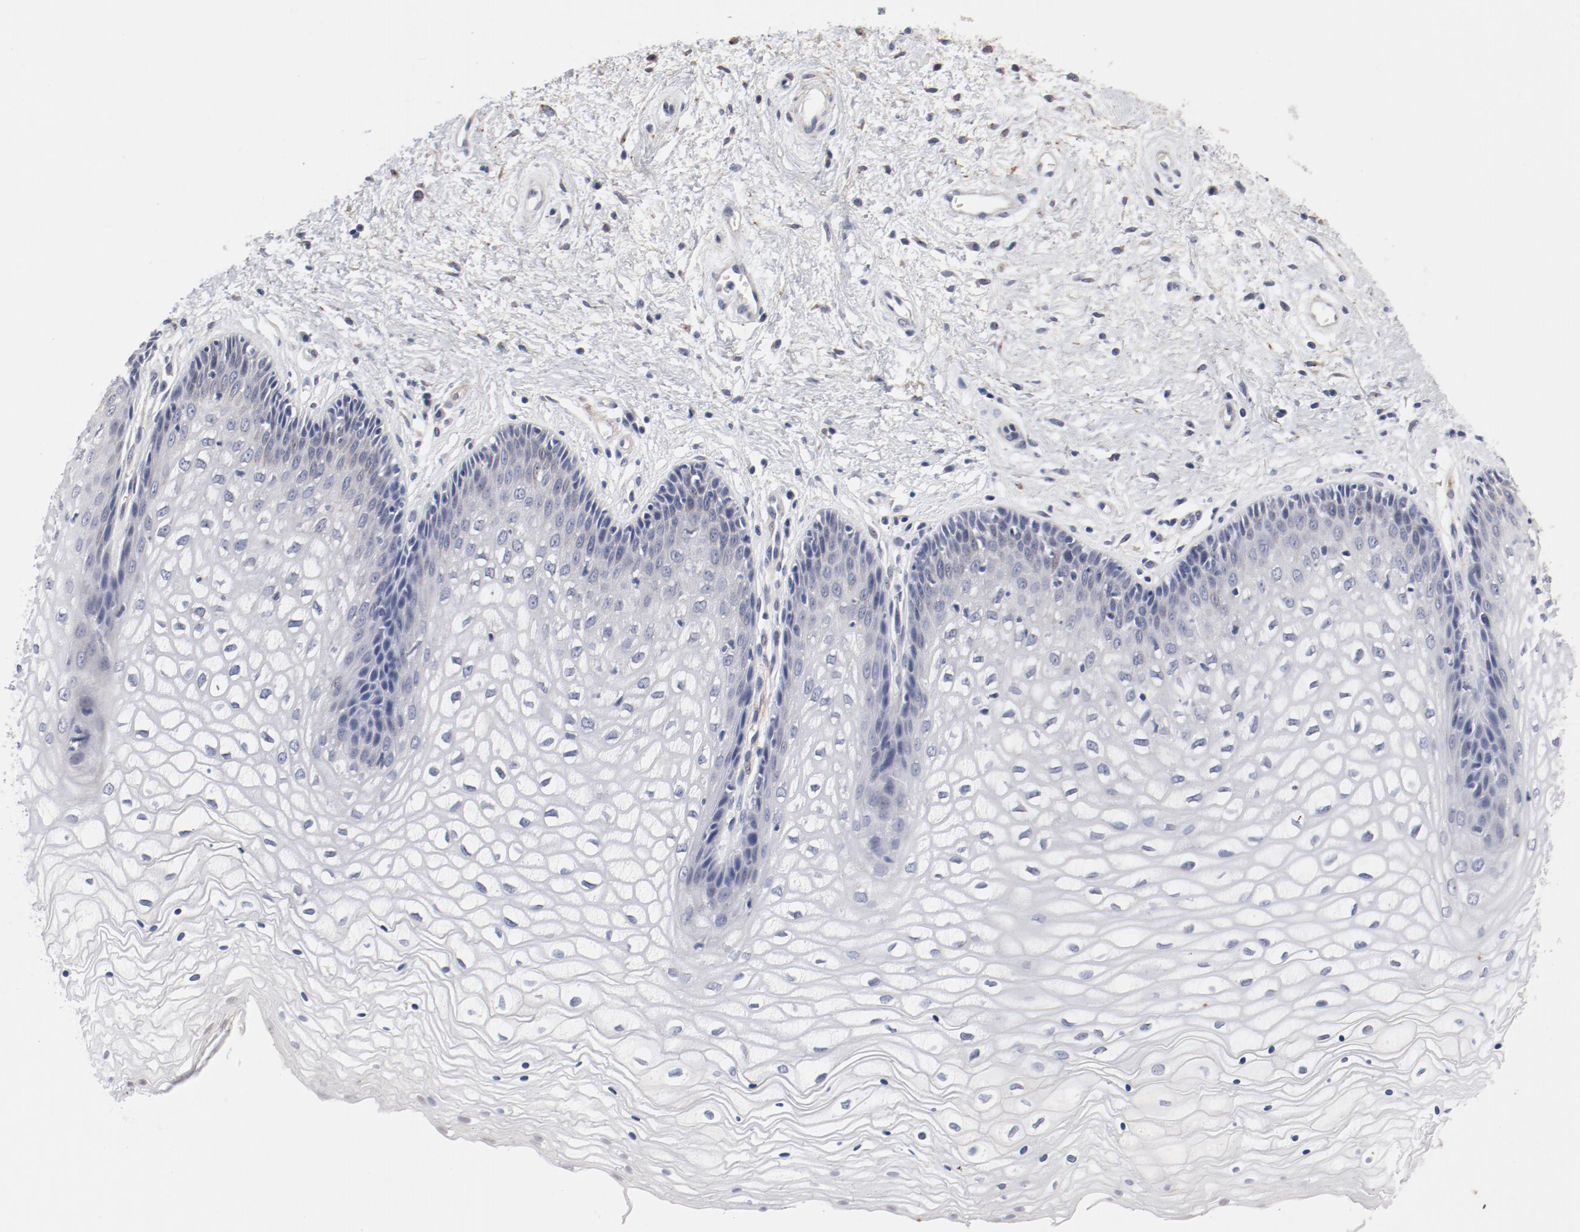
{"staining": {"intensity": "negative", "quantity": "none", "location": "none"}, "tissue": "vagina", "cell_type": "Squamous epithelial cells", "image_type": "normal", "snomed": [{"axis": "morphology", "description": "Normal tissue, NOS"}, {"axis": "topography", "description": "Vagina"}], "caption": "DAB immunohistochemical staining of unremarkable human vagina exhibits no significant positivity in squamous epithelial cells.", "gene": "GPR143", "patient": {"sex": "female", "age": 34}}